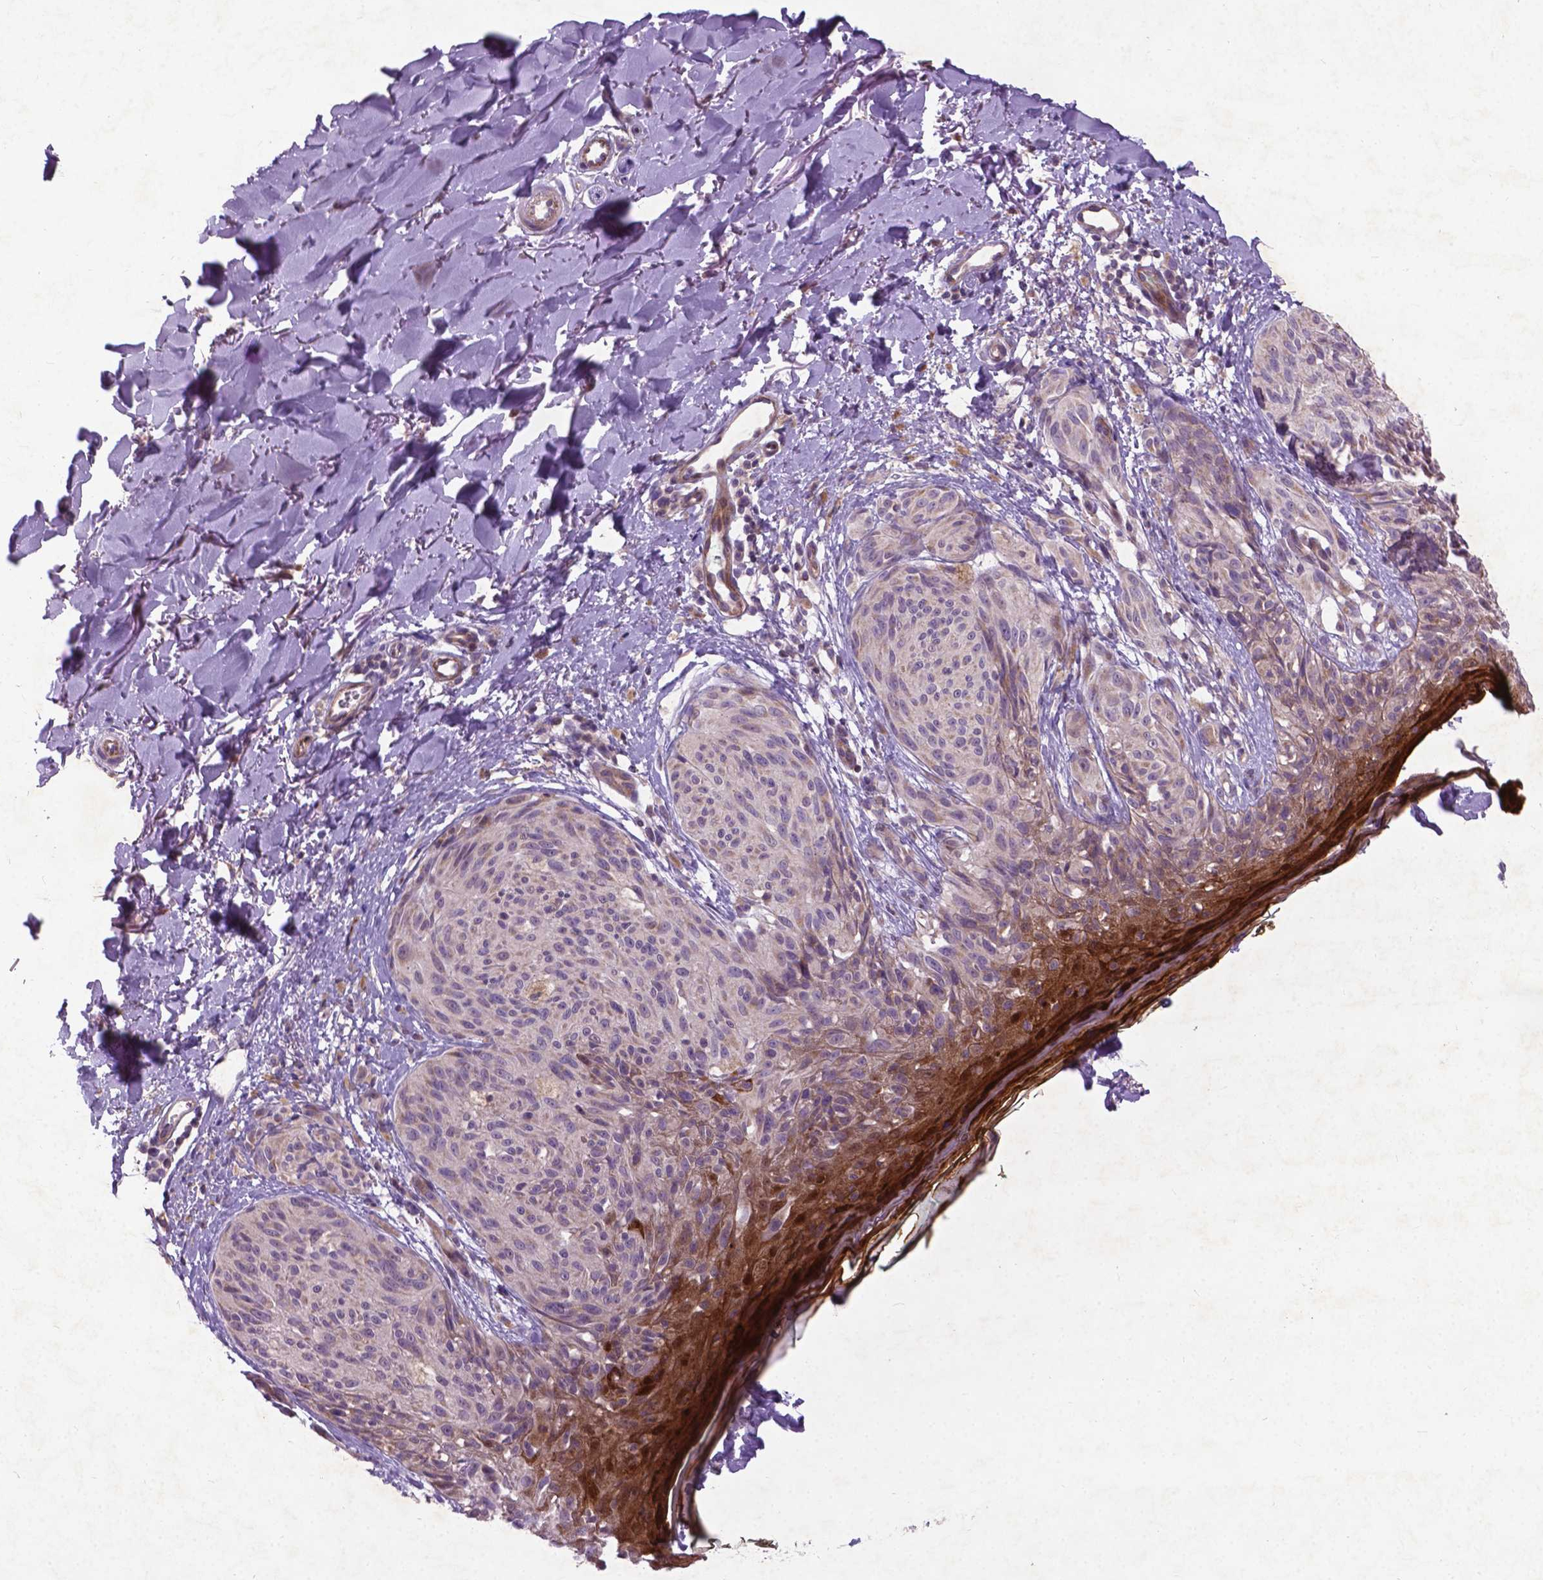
{"staining": {"intensity": "negative", "quantity": "none", "location": "none"}, "tissue": "melanoma", "cell_type": "Tumor cells", "image_type": "cancer", "snomed": [{"axis": "morphology", "description": "Malignant melanoma, NOS"}, {"axis": "topography", "description": "Skin"}], "caption": "The micrograph displays no staining of tumor cells in melanoma.", "gene": "ATG4D", "patient": {"sex": "female", "age": 87}}